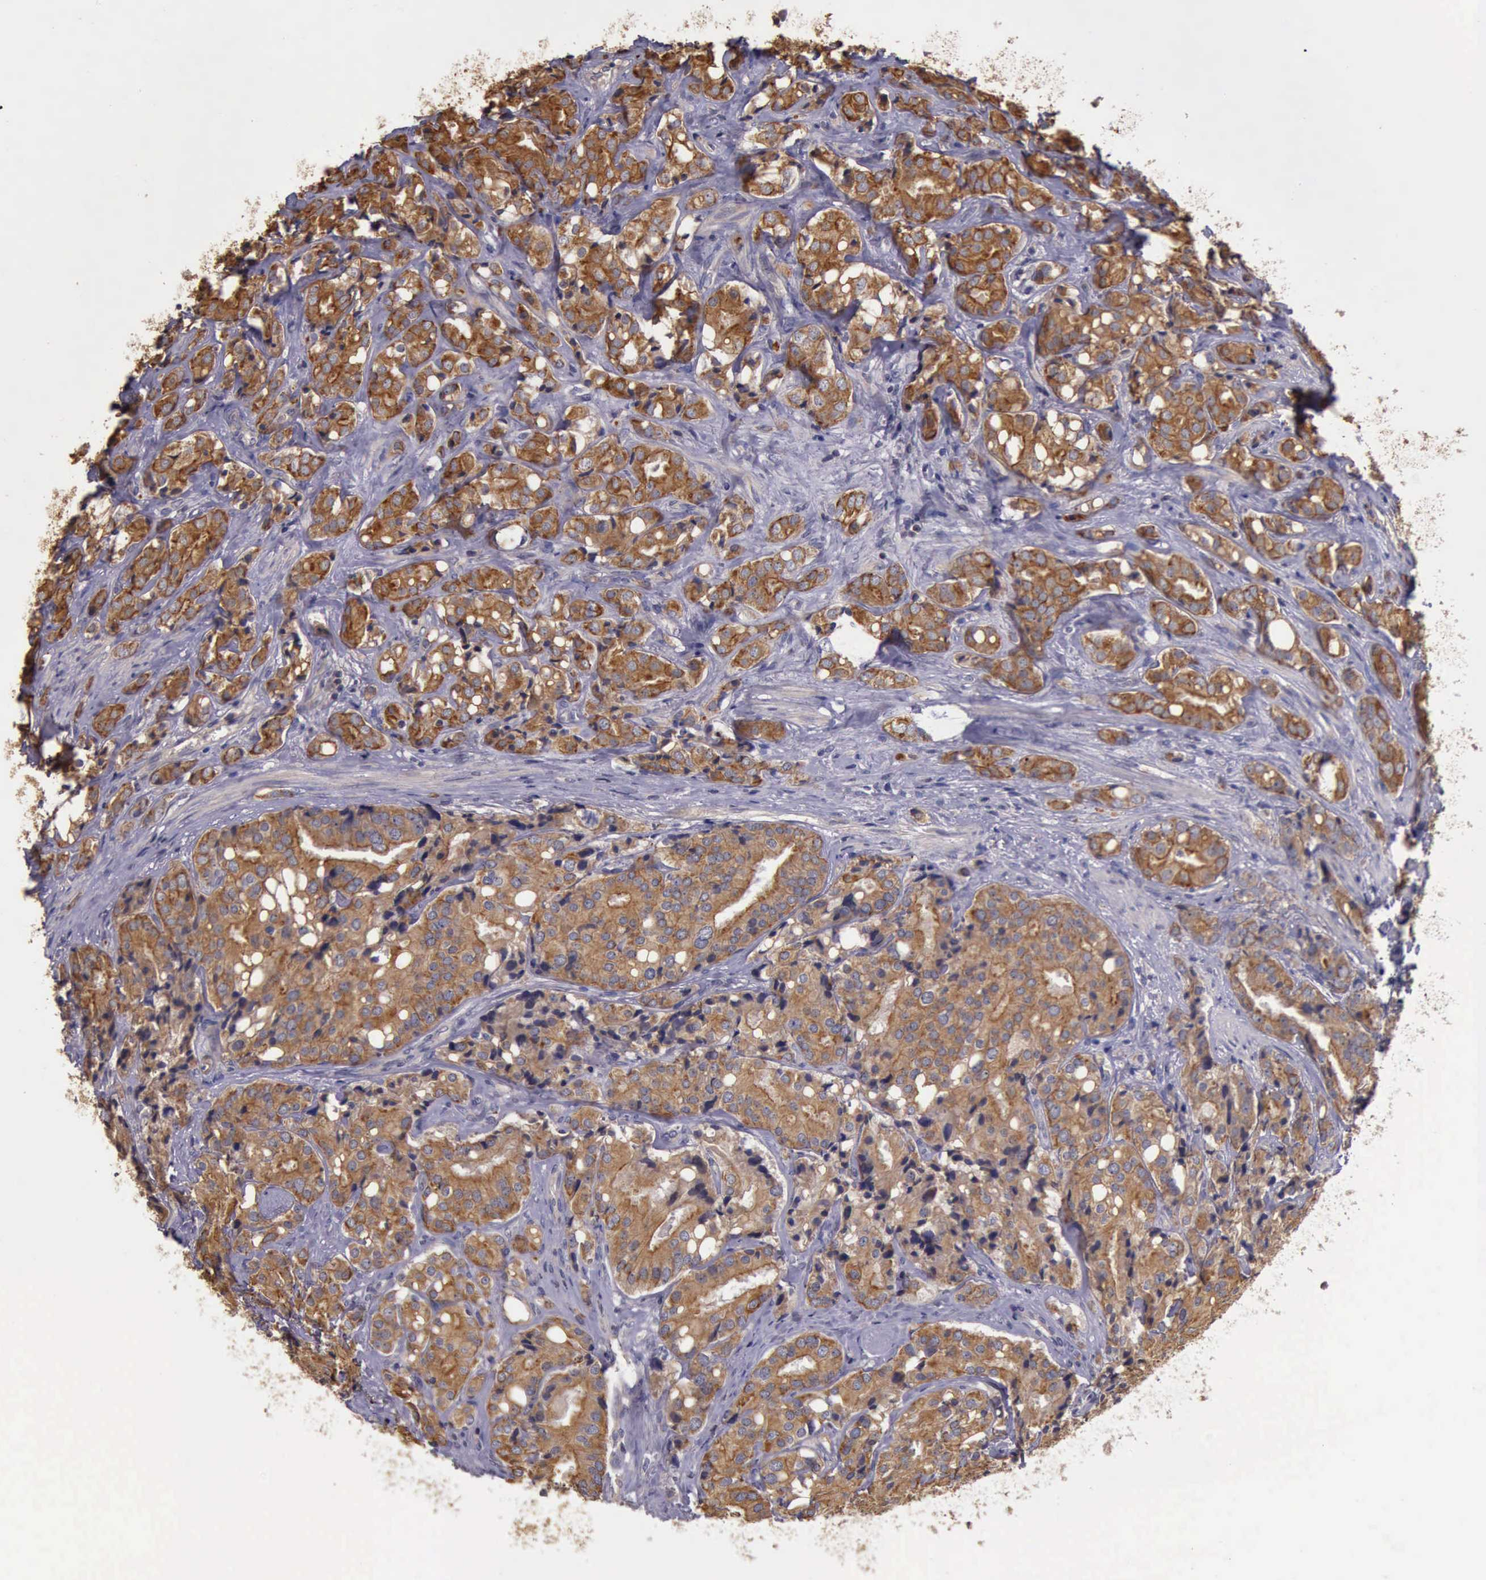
{"staining": {"intensity": "moderate", "quantity": ">75%", "location": "cytoplasmic/membranous"}, "tissue": "prostate cancer", "cell_type": "Tumor cells", "image_type": "cancer", "snomed": [{"axis": "morphology", "description": "Adenocarcinoma, High grade"}, {"axis": "topography", "description": "Prostate"}], "caption": "Tumor cells reveal medium levels of moderate cytoplasmic/membranous staining in about >75% of cells in human prostate cancer.", "gene": "RAB39B", "patient": {"sex": "male", "age": 68}}